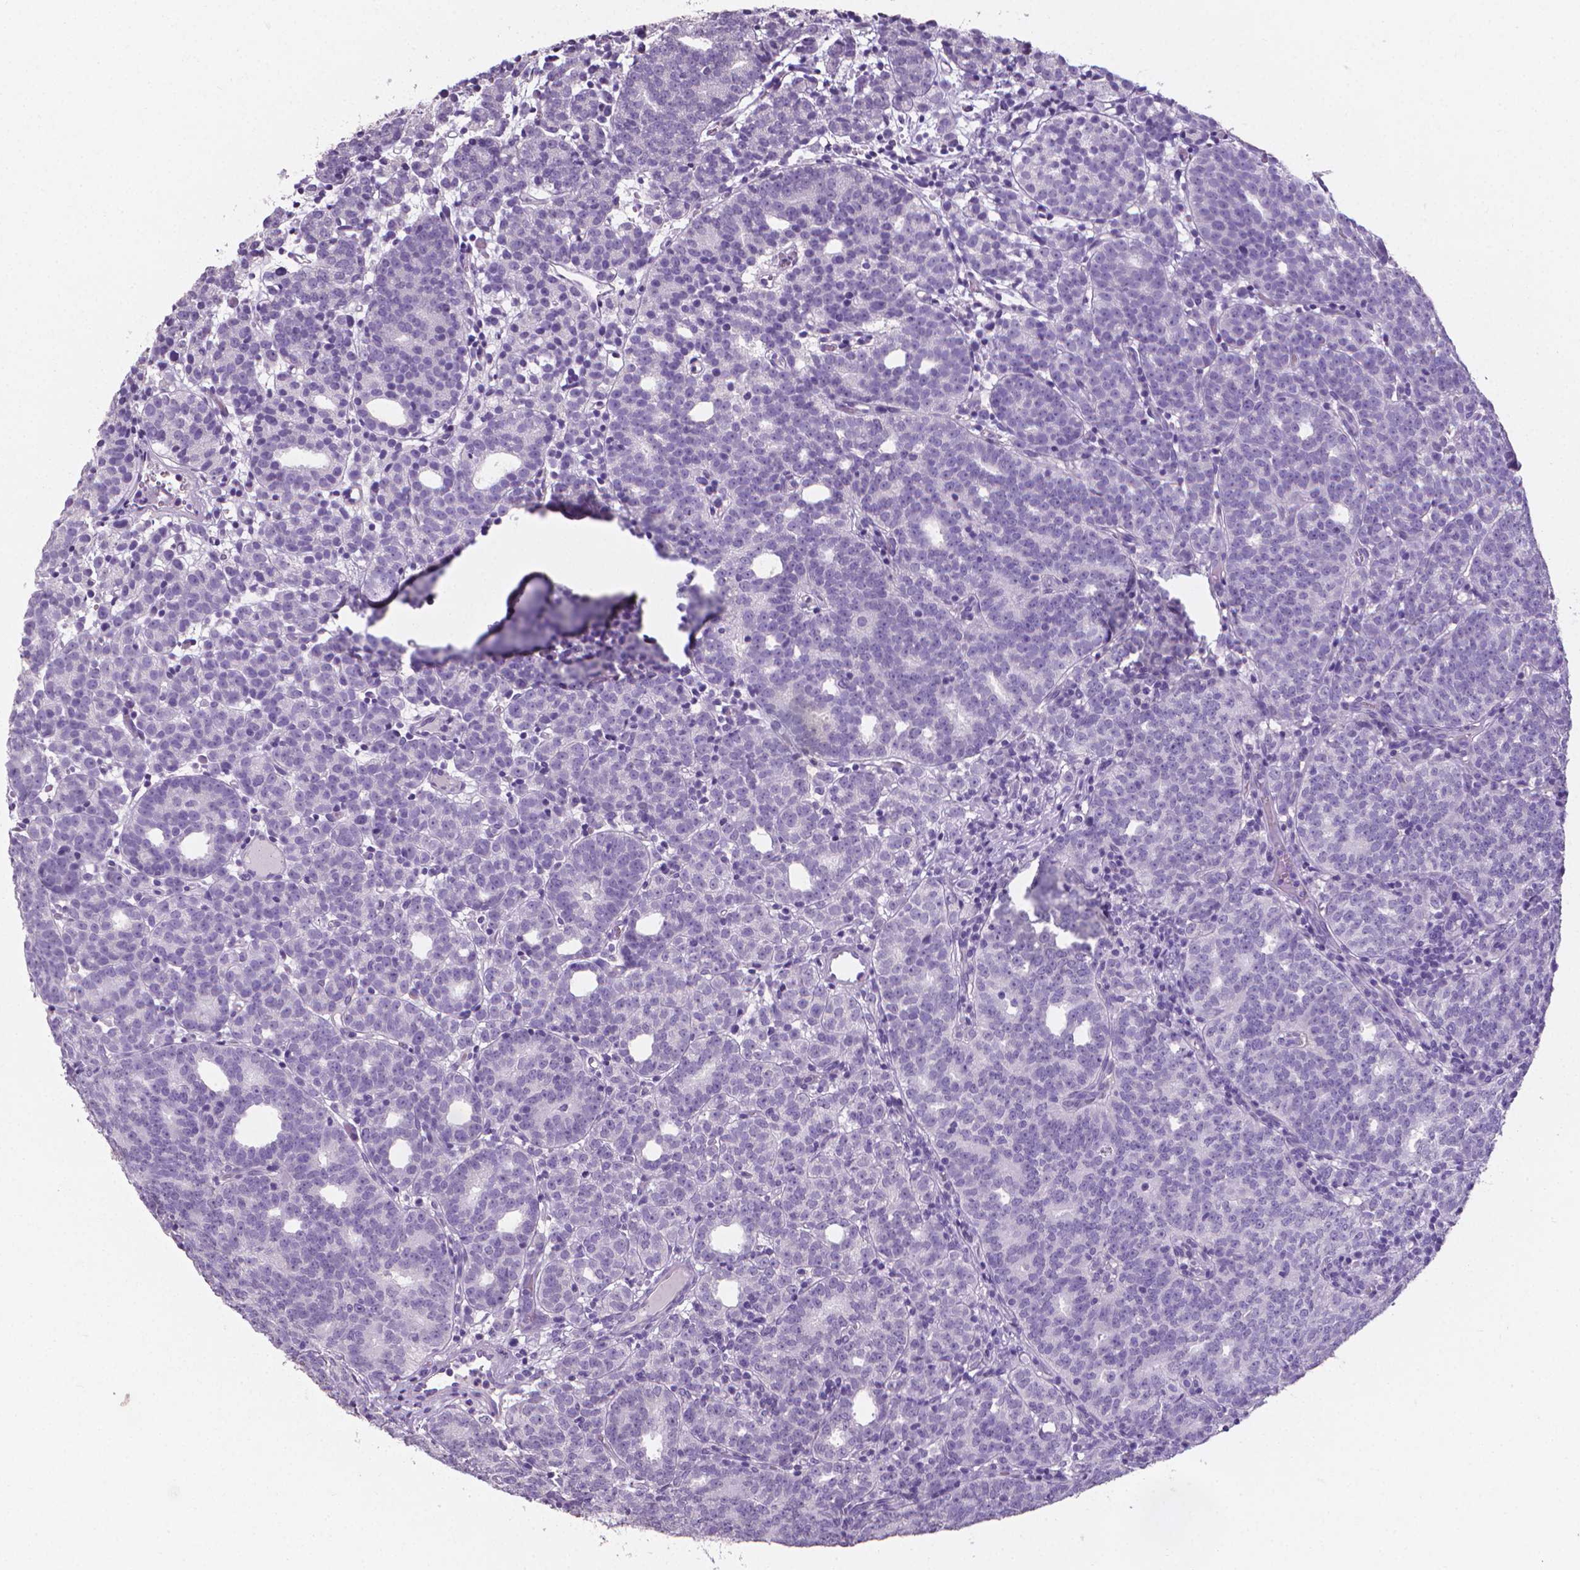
{"staining": {"intensity": "negative", "quantity": "none", "location": "none"}, "tissue": "prostate cancer", "cell_type": "Tumor cells", "image_type": "cancer", "snomed": [{"axis": "morphology", "description": "Adenocarcinoma, High grade"}, {"axis": "topography", "description": "Prostate"}], "caption": "Photomicrograph shows no protein expression in tumor cells of prostate high-grade adenocarcinoma tissue. (DAB (3,3'-diaminobenzidine) immunohistochemistry with hematoxylin counter stain).", "gene": "XPNPEP2", "patient": {"sex": "male", "age": 53}}